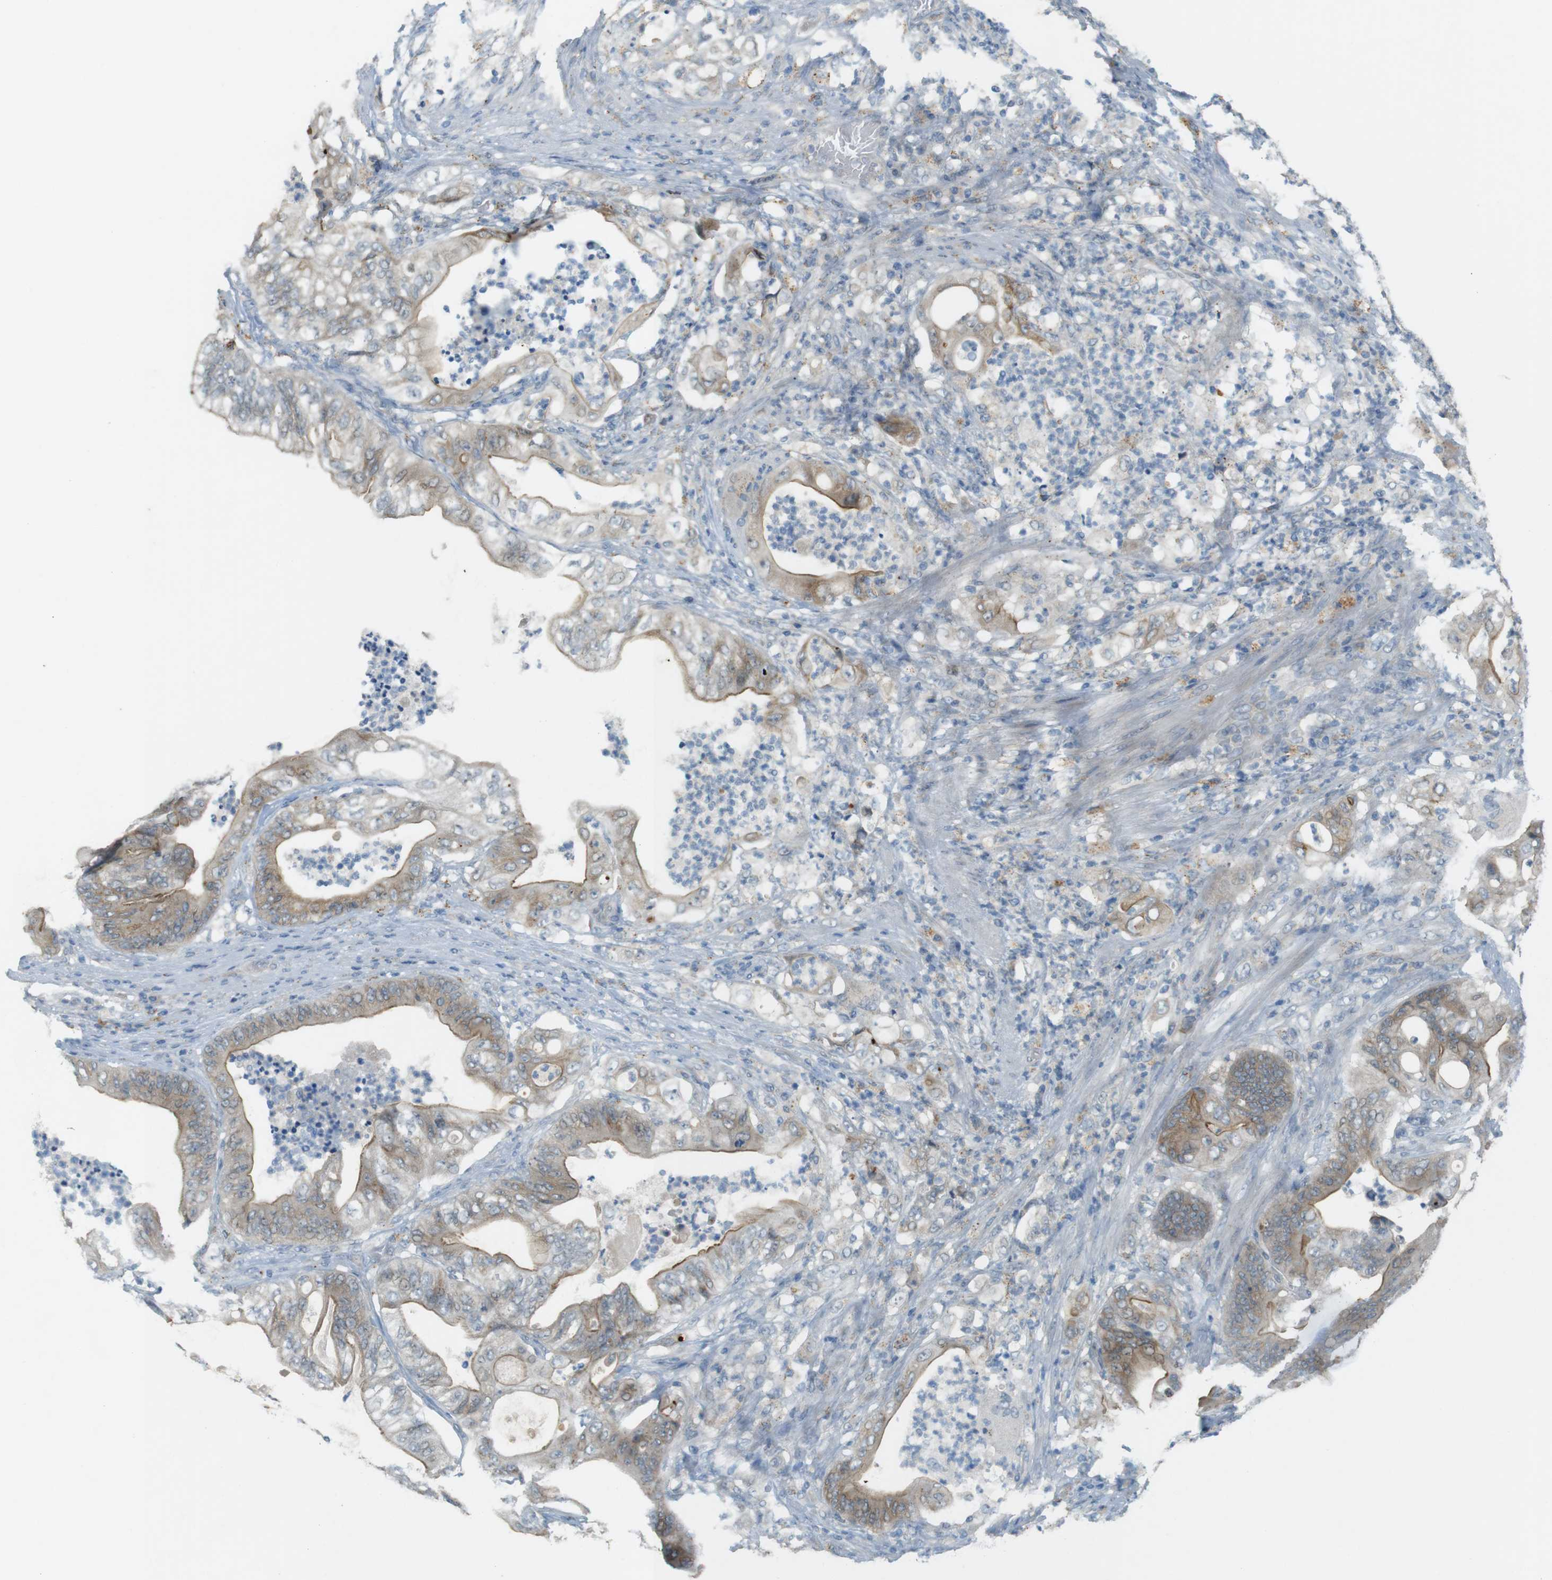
{"staining": {"intensity": "weak", "quantity": ">75%", "location": "cytoplasmic/membranous"}, "tissue": "stomach cancer", "cell_type": "Tumor cells", "image_type": "cancer", "snomed": [{"axis": "morphology", "description": "Adenocarcinoma, NOS"}, {"axis": "topography", "description": "Stomach"}], "caption": "Stomach cancer tissue exhibits weak cytoplasmic/membranous staining in about >75% of tumor cells, visualized by immunohistochemistry. (DAB (3,3'-diaminobenzidine) IHC with brightfield microscopy, high magnification).", "gene": "UGT8", "patient": {"sex": "female", "age": 73}}